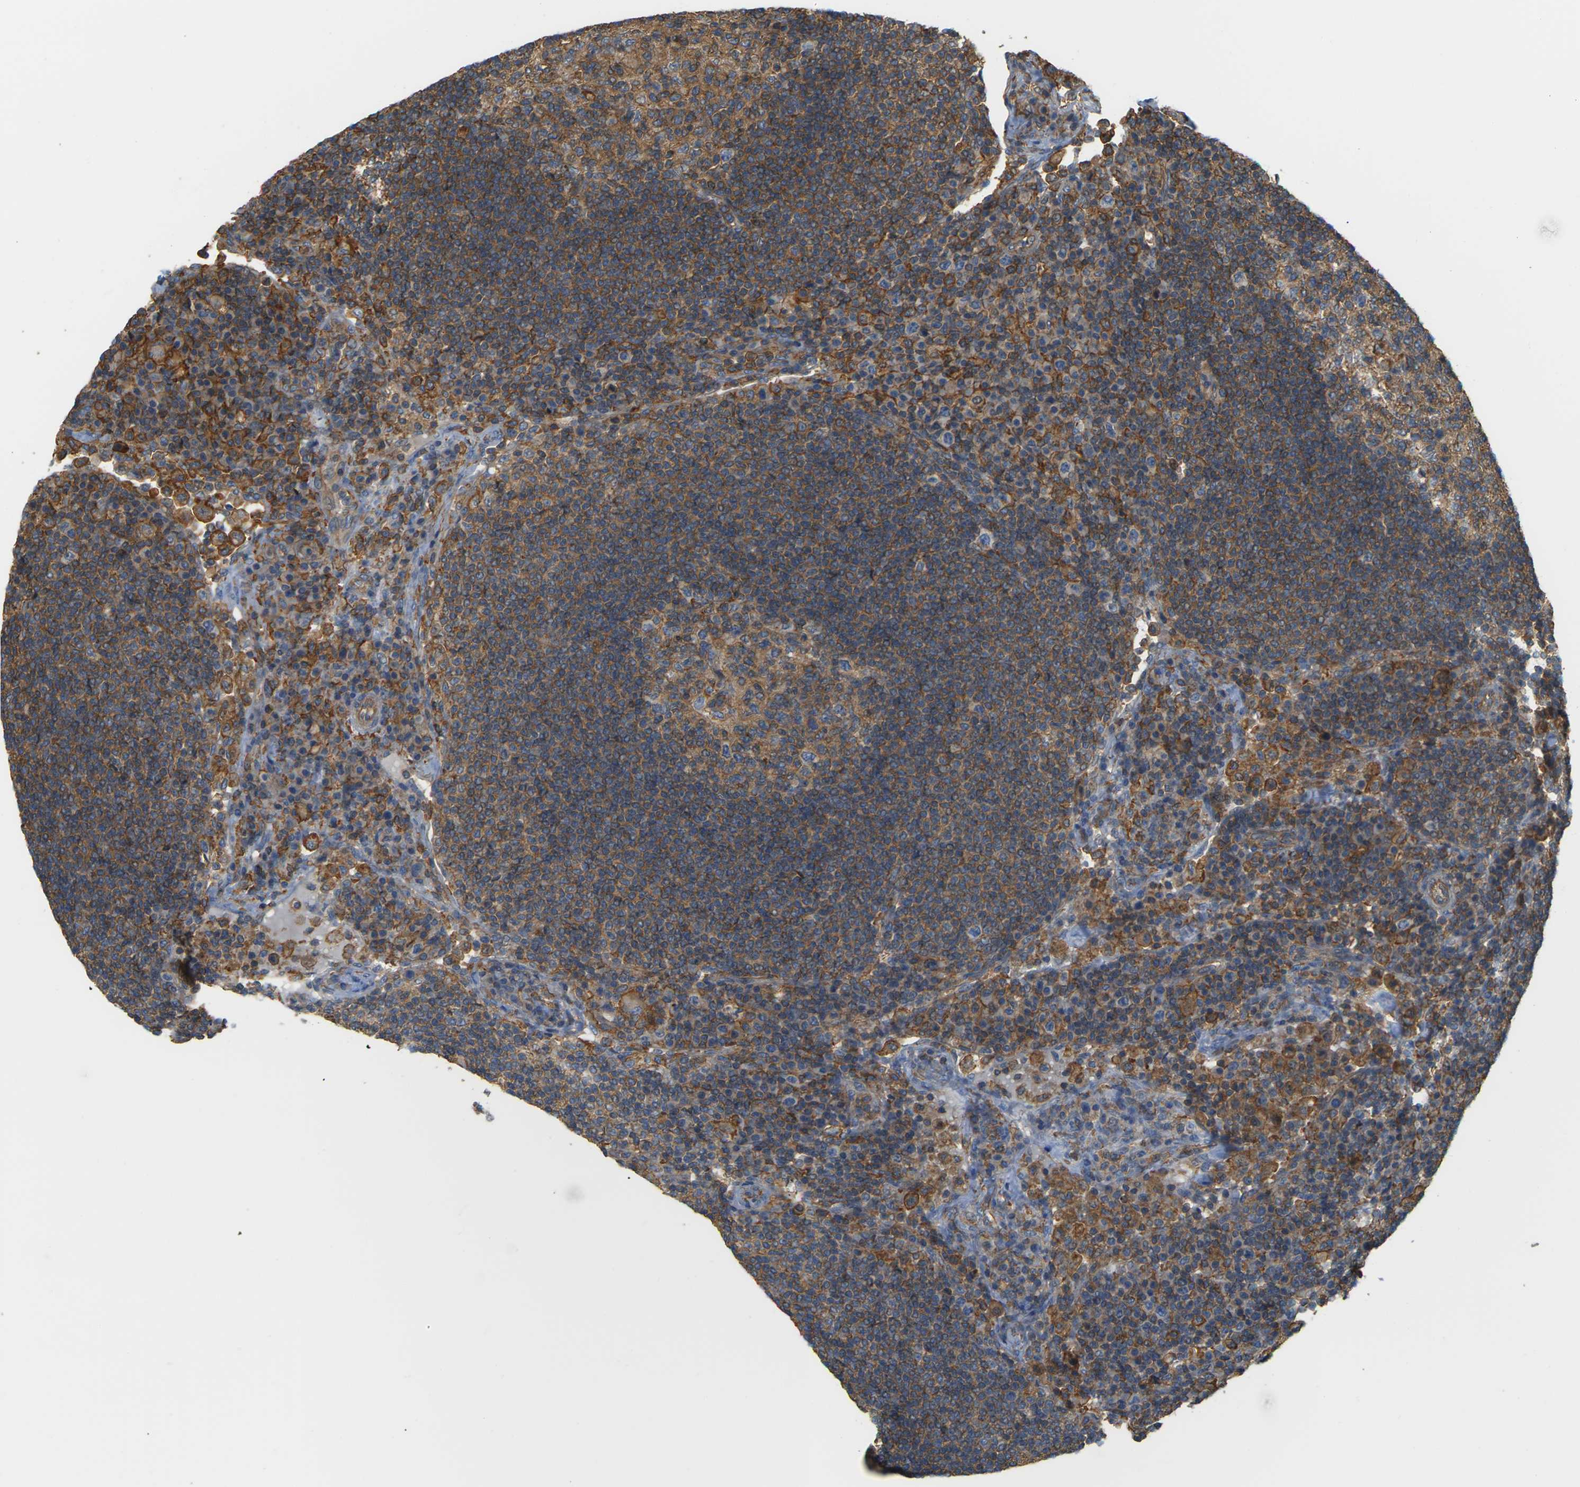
{"staining": {"intensity": "moderate", "quantity": ">75%", "location": "cytoplasmic/membranous"}, "tissue": "lymph node", "cell_type": "Germinal center cells", "image_type": "normal", "snomed": [{"axis": "morphology", "description": "Normal tissue, NOS"}, {"axis": "topography", "description": "Lymph node"}], "caption": "Immunohistochemical staining of unremarkable human lymph node demonstrates medium levels of moderate cytoplasmic/membranous staining in about >75% of germinal center cells.", "gene": "IQGAP1", "patient": {"sex": "female", "age": 53}}